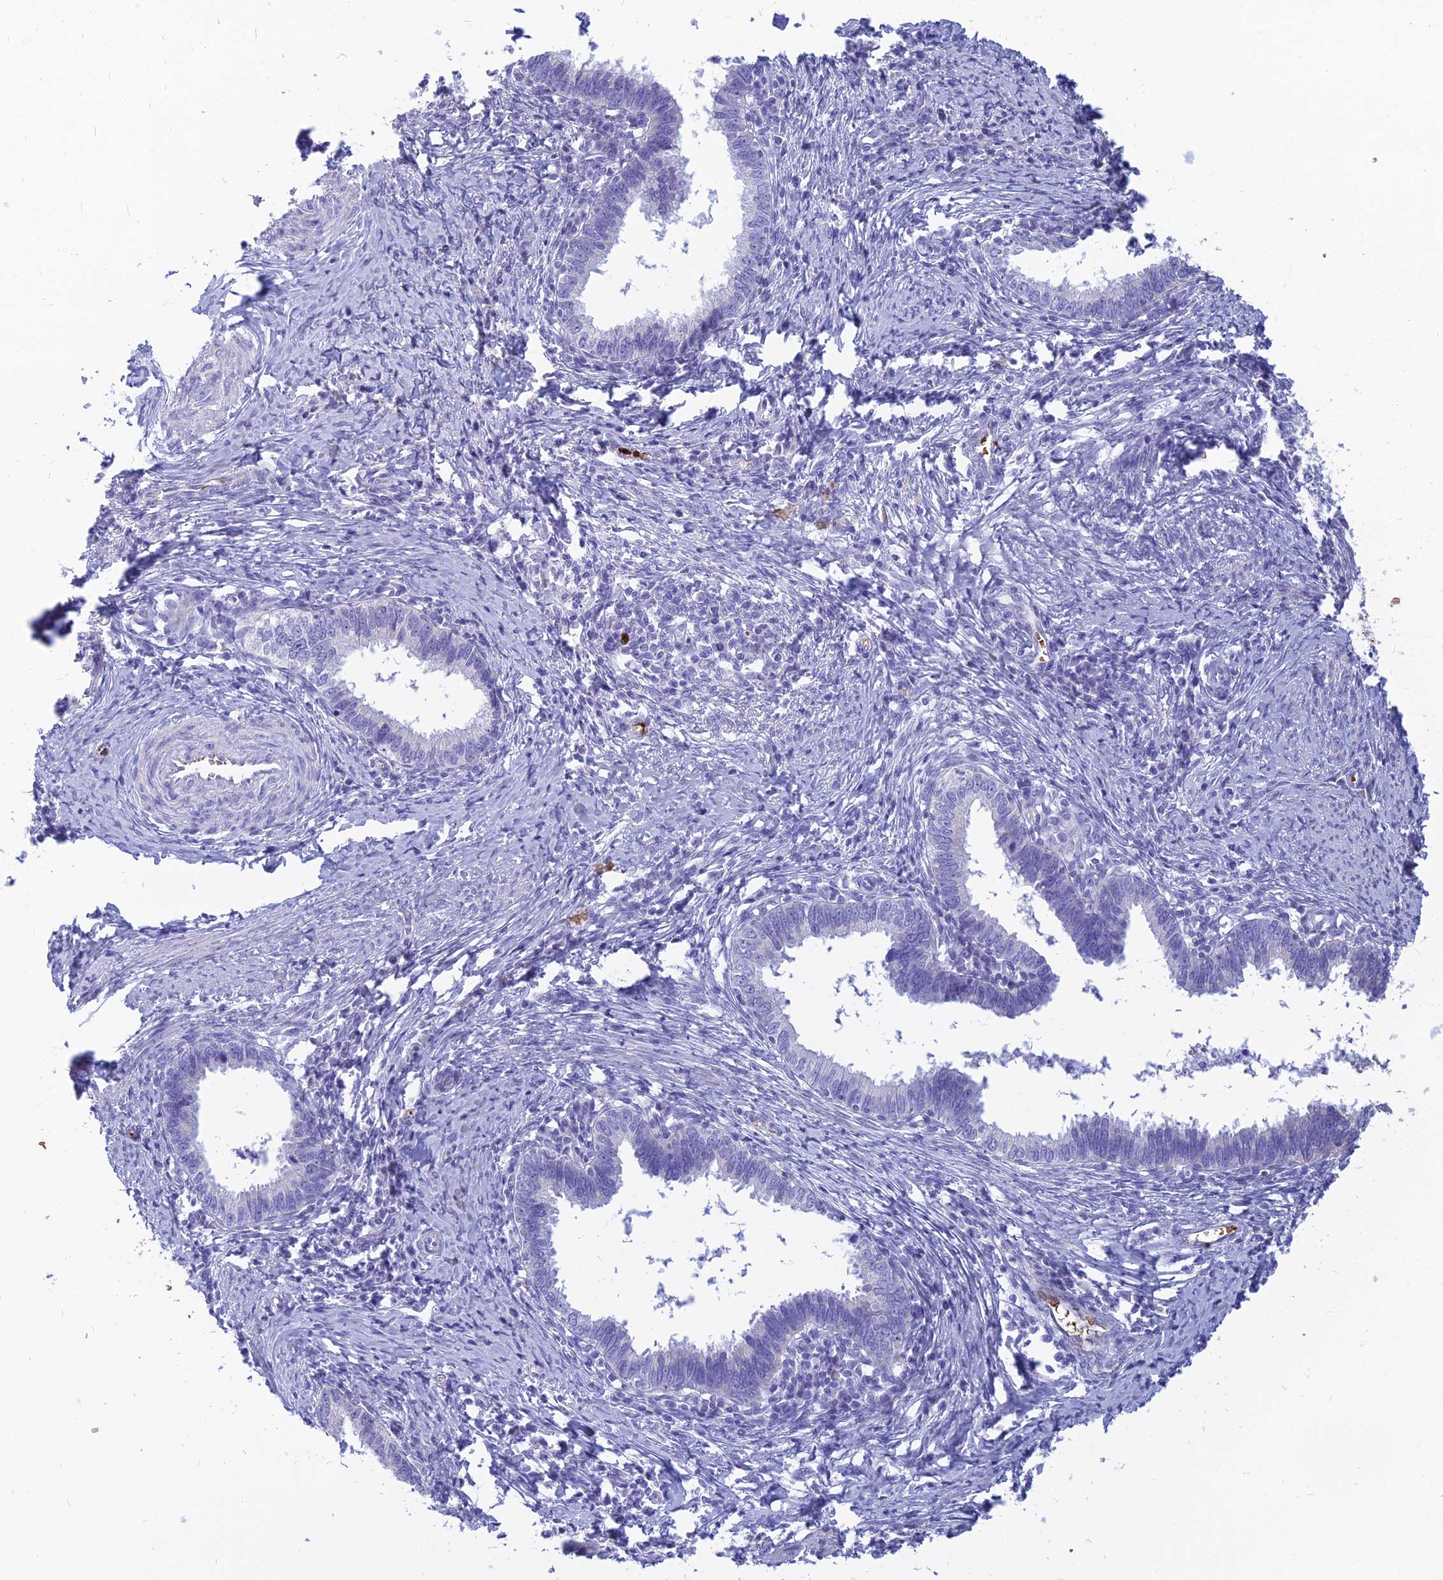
{"staining": {"intensity": "negative", "quantity": "none", "location": "none"}, "tissue": "cervical cancer", "cell_type": "Tumor cells", "image_type": "cancer", "snomed": [{"axis": "morphology", "description": "Adenocarcinoma, NOS"}, {"axis": "topography", "description": "Cervix"}], "caption": "The image displays no staining of tumor cells in adenocarcinoma (cervical).", "gene": "HHAT", "patient": {"sex": "female", "age": 36}}